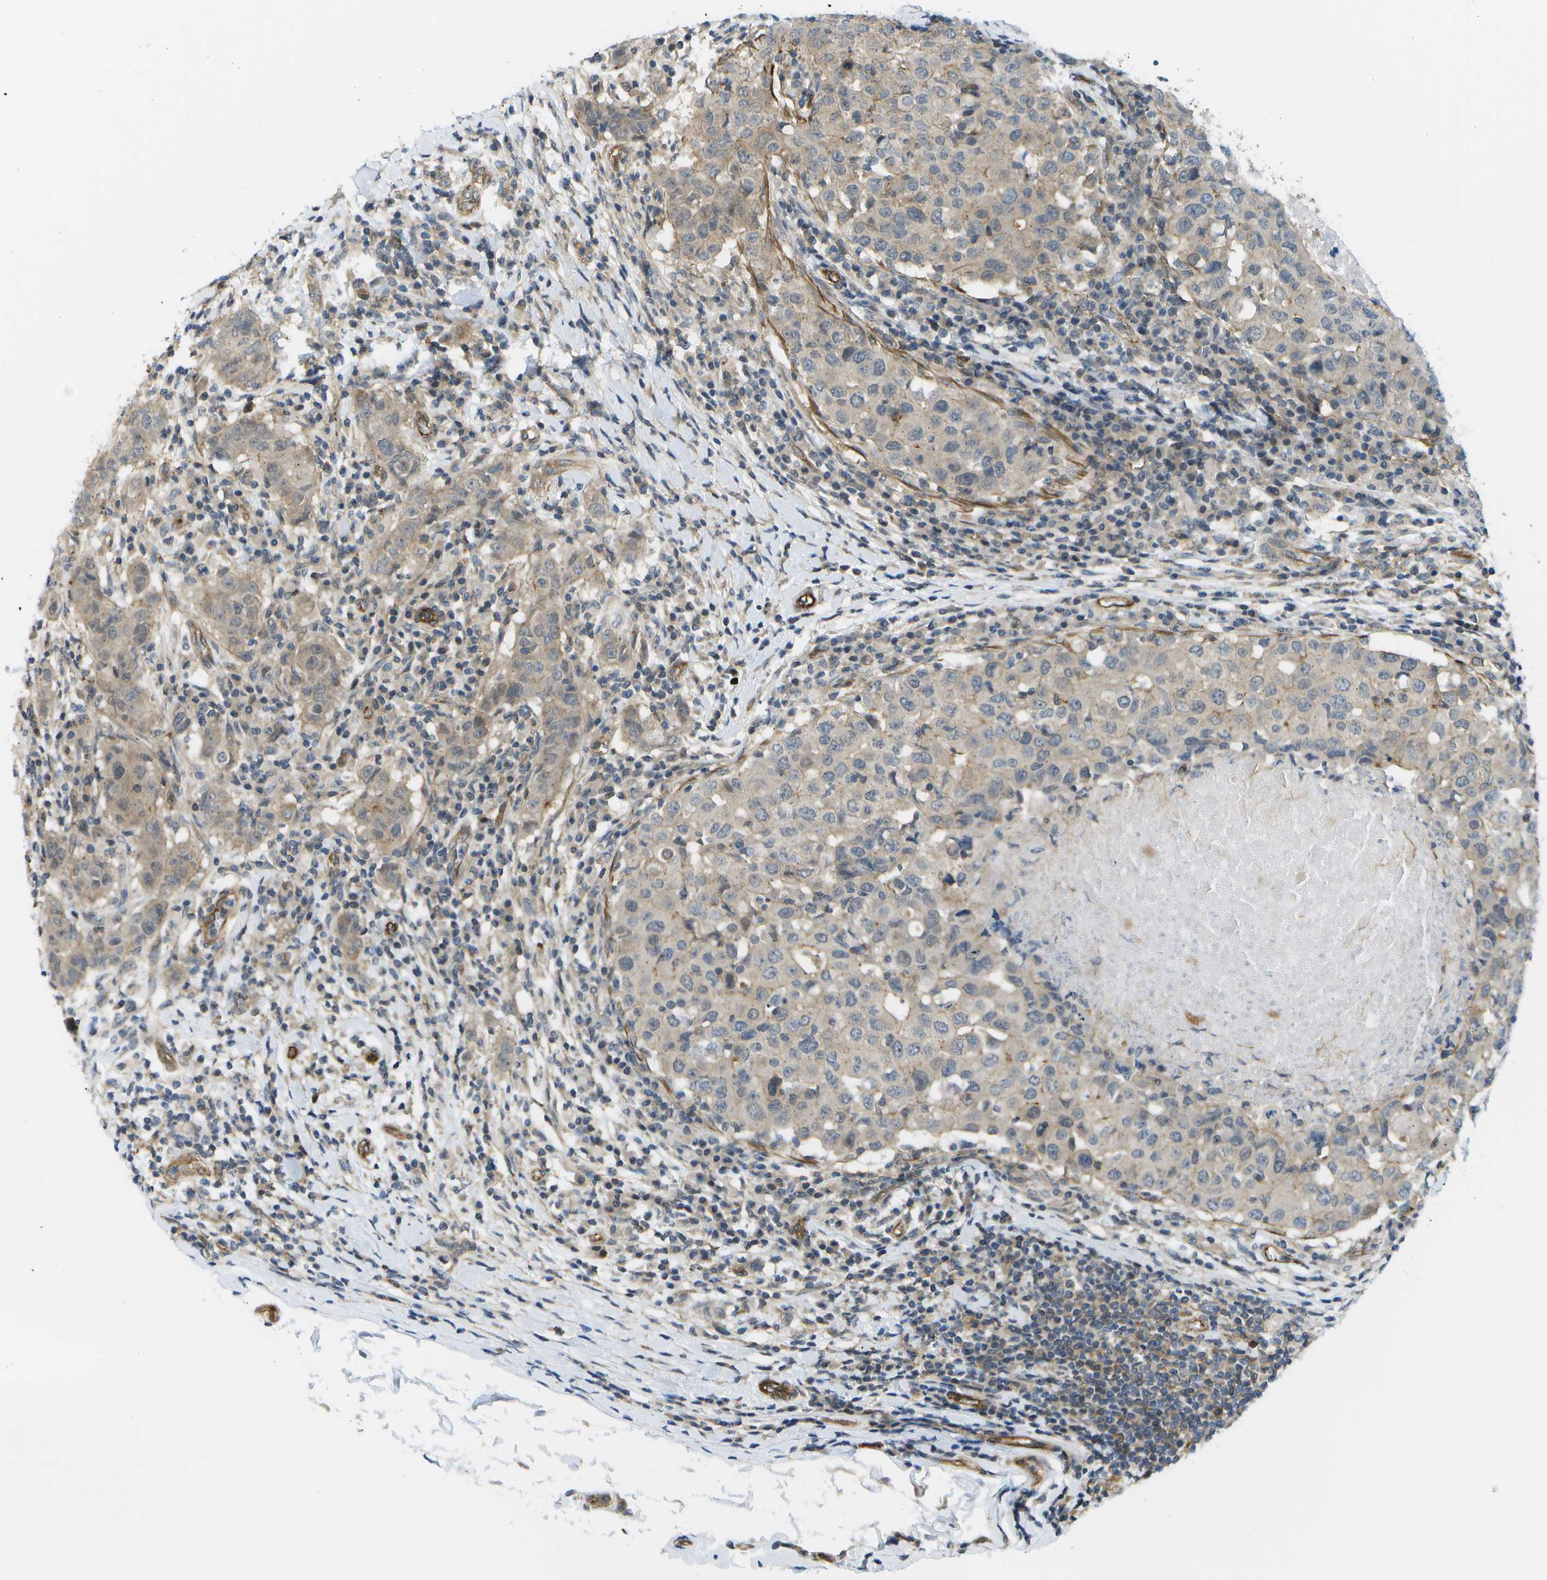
{"staining": {"intensity": "weak", "quantity": "25%-75%", "location": "cytoplasmic/membranous"}, "tissue": "breast cancer", "cell_type": "Tumor cells", "image_type": "cancer", "snomed": [{"axis": "morphology", "description": "Duct carcinoma"}, {"axis": "topography", "description": "Breast"}], "caption": "Immunohistochemical staining of human breast cancer (intraductal carcinoma) exhibits low levels of weak cytoplasmic/membranous protein staining in about 25%-75% of tumor cells.", "gene": "KIAA0040", "patient": {"sex": "female", "age": 27}}